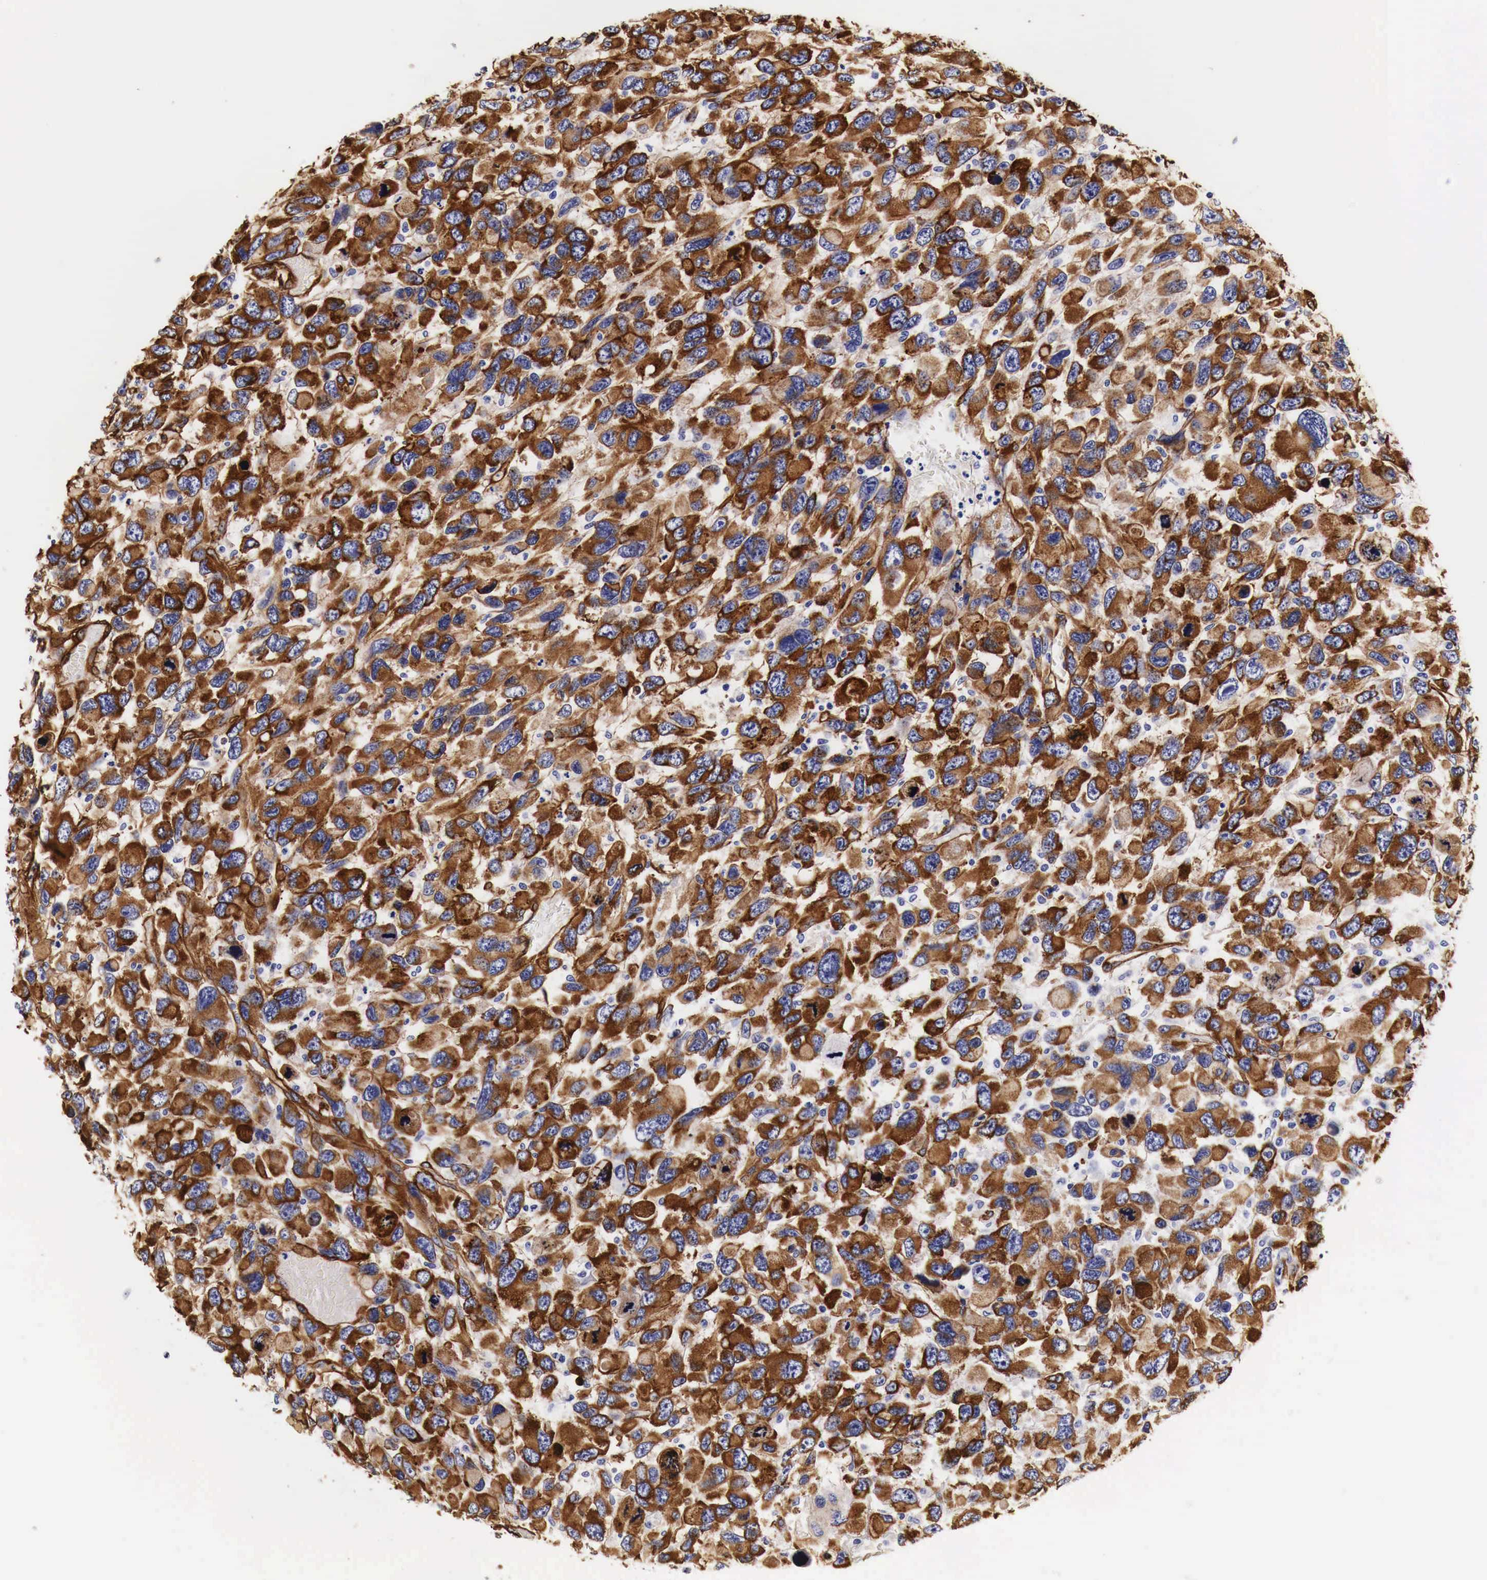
{"staining": {"intensity": "strong", "quantity": ">75%", "location": "cytoplasmic/membranous"}, "tissue": "renal cancer", "cell_type": "Tumor cells", "image_type": "cancer", "snomed": [{"axis": "morphology", "description": "Adenocarcinoma, NOS"}, {"axis": "topography", "description": "Kidney"}], "caption": "DAB immunohistochemical staining of human renal adenocarcinoma reveals strong cytoplasmic/membranous protein positivity in about >75% of tumor cells. Using DAB (3,3'-diaminobenzidine) (brown) and hematoxylin (blue) stains, captured at high magnification using brightfield microscopy.", "gene": "LAMB2", "patient": {"sex": "male", "age": 79}}